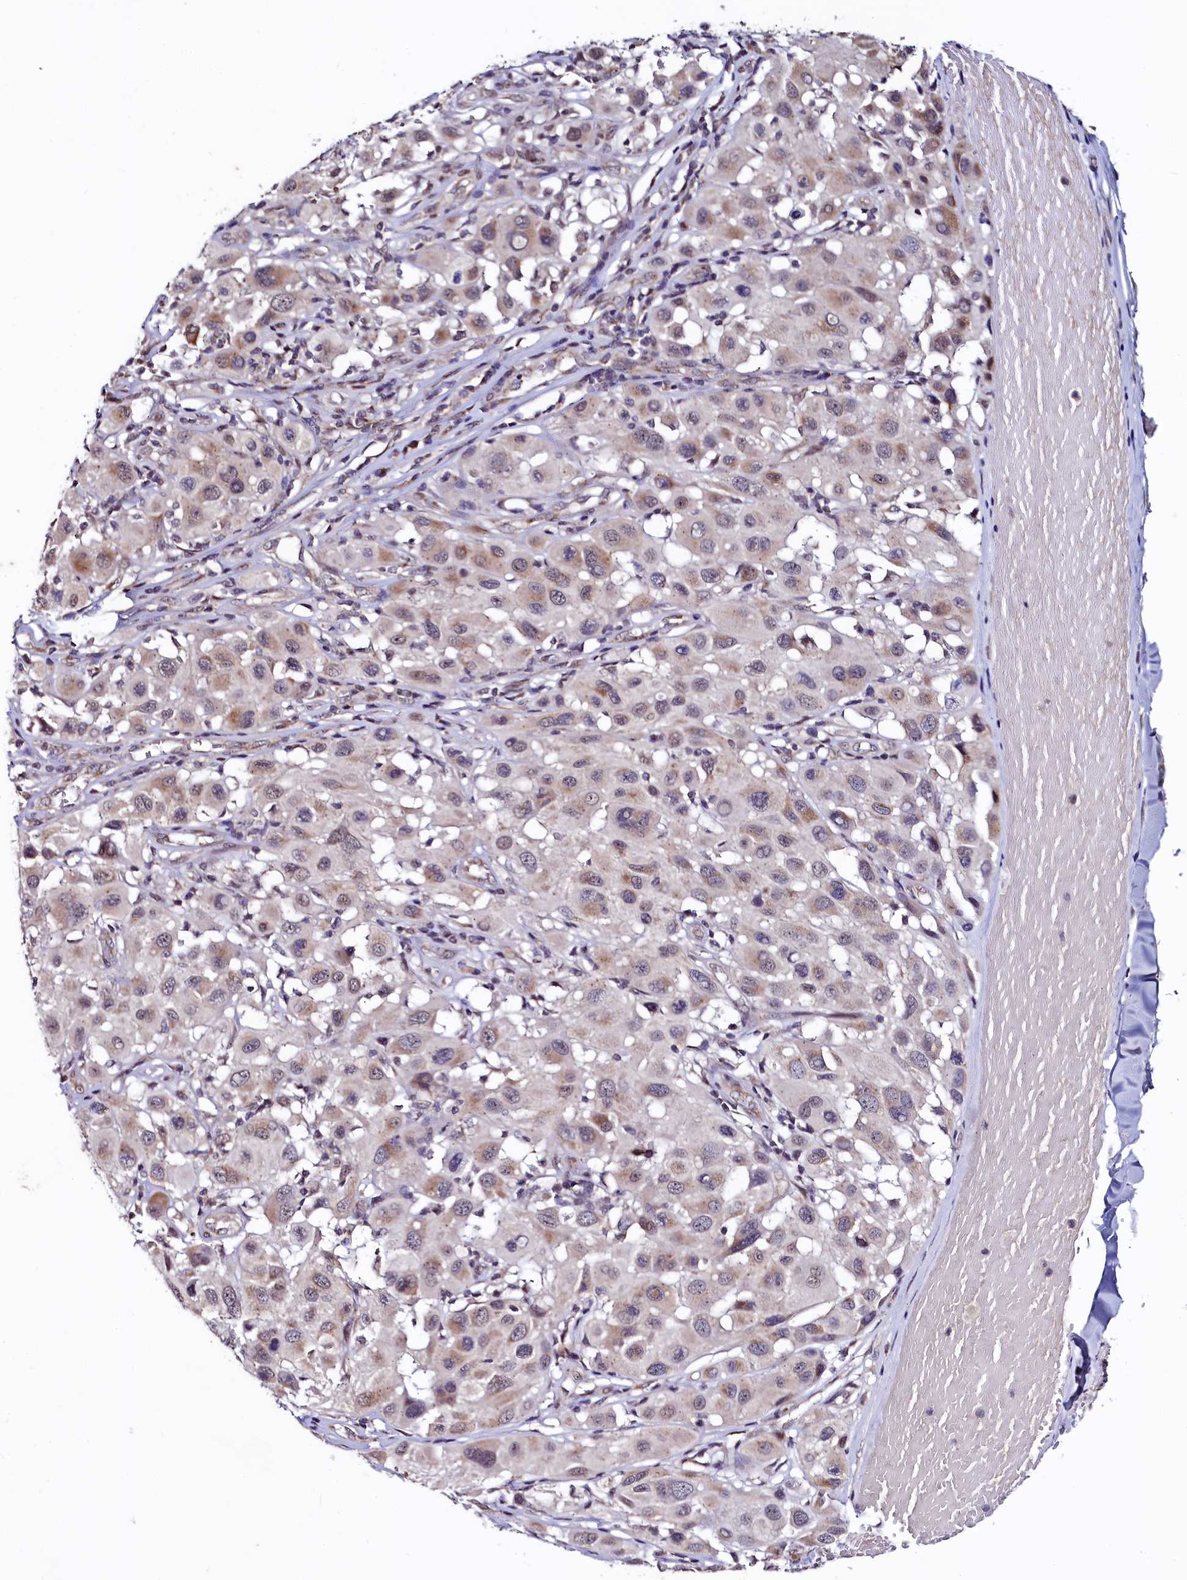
{"staining": {"intensity": "weak", "quantity": "25%-75%", "location": "cytoplasmic/membranous,nuclear"}, "tissue": "melanoma", "cell_type": "Tumor cells", "image_type": "cancer", "snomed": [{"axis": "morphology", "description": "Malignant melanoma, Metastatic site"}, {"axis": "topography", "description": "Skin"}], "caption": "DAB immunohistochemical staining of melanoma displays weak cytoplasmic/membranous and nuclear protein expression in approximately 25%-75% of tumor cells. The staining was performed using DAB (3,3'-diaminobenzidine), with brown indicating positive protein expression. Nuclei are stained blue with hematoxylin.", "gene": "SEC24C", "patient": {"sex": "male", "age": 41}}